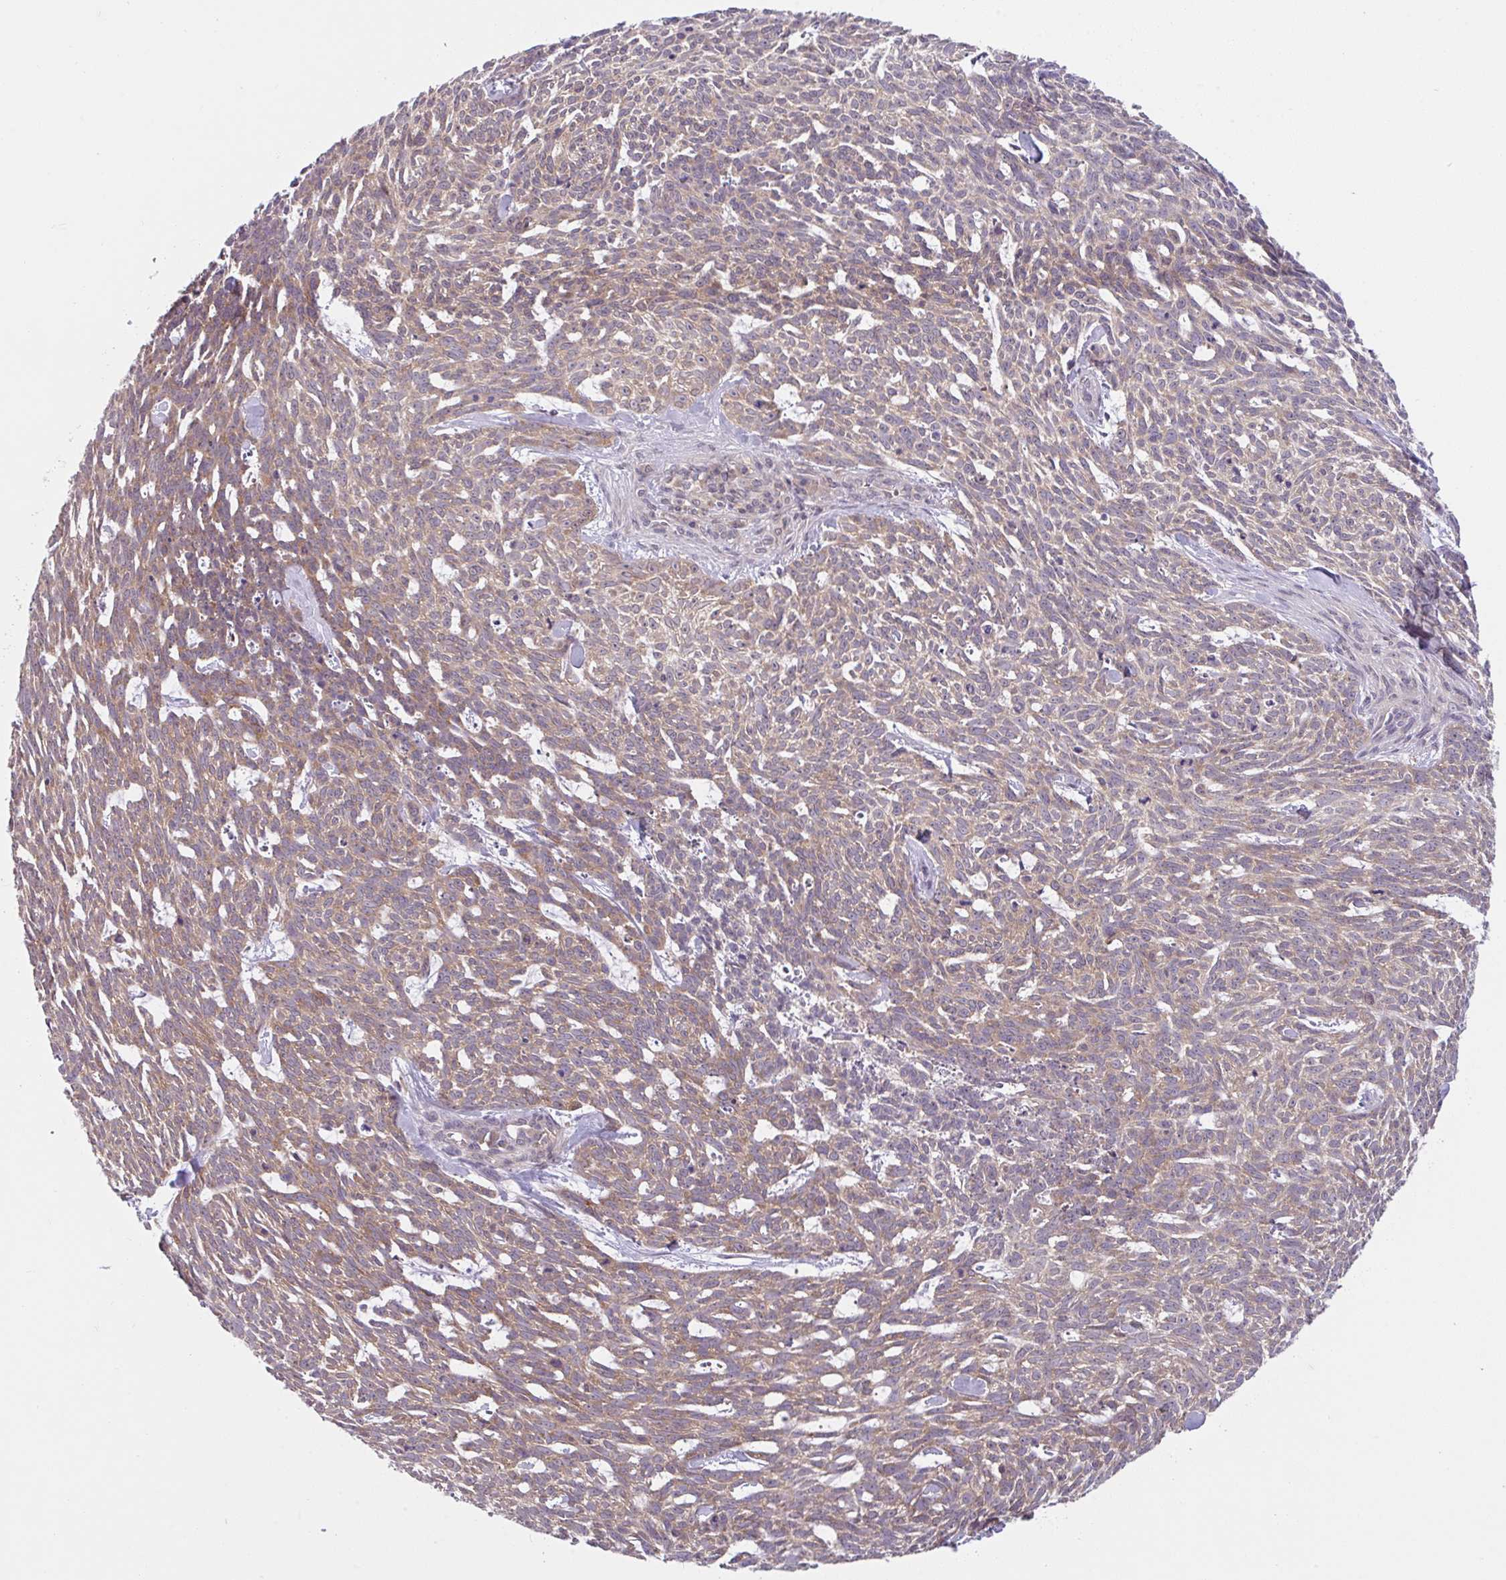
{"staining": {"intensity": "moderate", "quantity": ">75%", "location": "cytoplasmic/membranous"}, "tissue": "skin cancer", "cell_type": "Tumor cells", "image_type": "cancer", "snomed": [{"axis": "morphology", "description": "Basal cell carcinoma"}, {"axis": "topography", "description": "Skin"}], "caption": "Human skin cancer (basal cell carcinoma) stained with a brown dye displays moderate cytoplasmic/membranous positive staining in approximately >75% of tumor cells.", "gene": "RALBP1", "patient": {"sex": "female", "age": 93}}